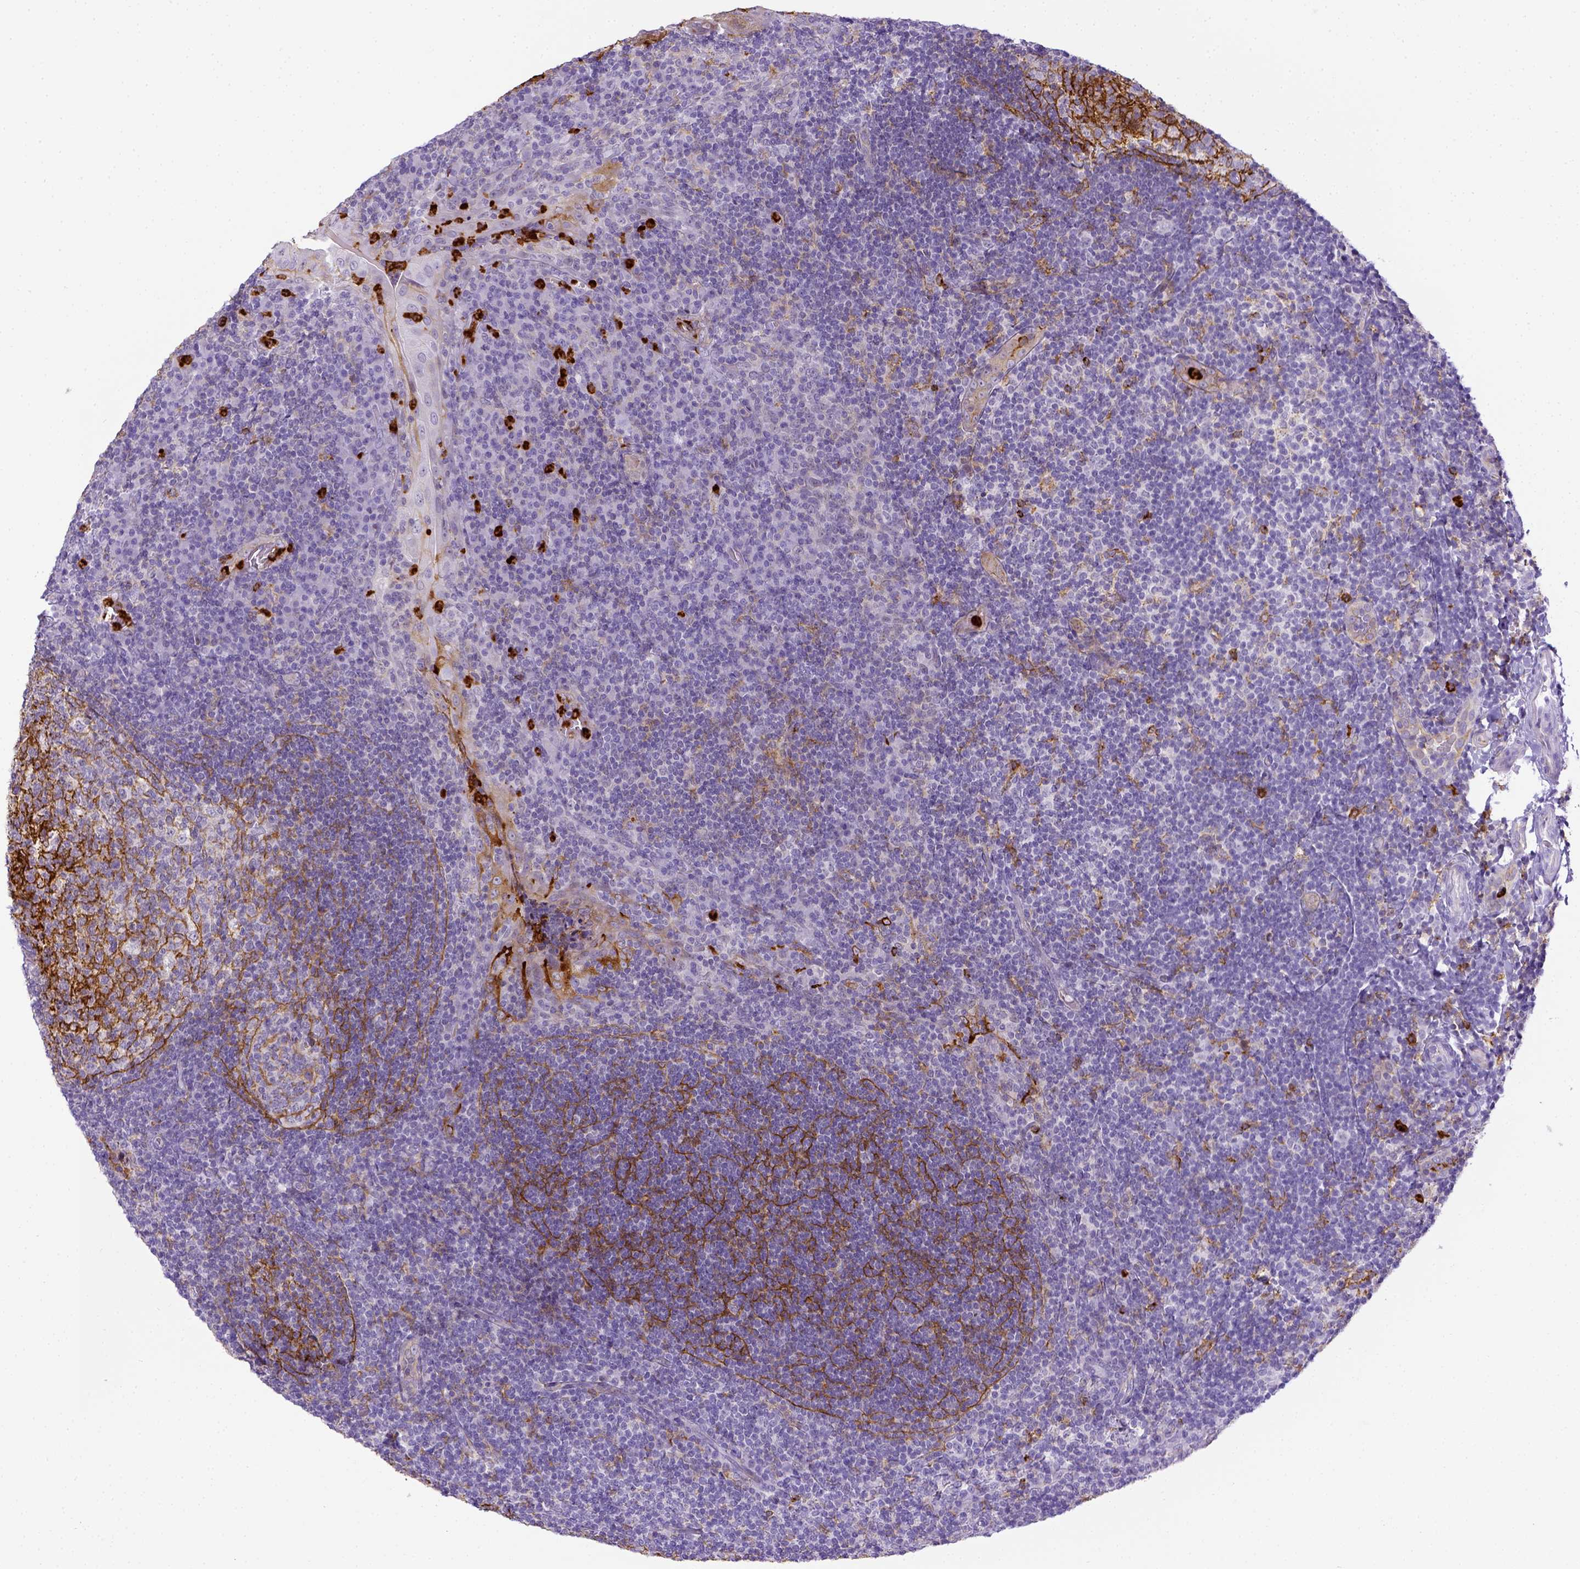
{"staining": {"intensity": "strong", "quantity": "25%-75%", "location": "cytoplasmic/membranous"}, "tissue": "tonsil", "cell_type": "Germinal center cells", "image_type": "normal", "snomed": [{"axis": "morphology", "description": "Normal tissue, NOS"}, {"axis": "topography", "description": "Tonsil"}], "caption": "Tonsil stained with a brown dye exhibits strong cytoplasmic/membranous positive staining in approximately 25%-75% of germinal center cells.", "gene": "ITGAM", "patient": {"sex": "male", "age": 17}}